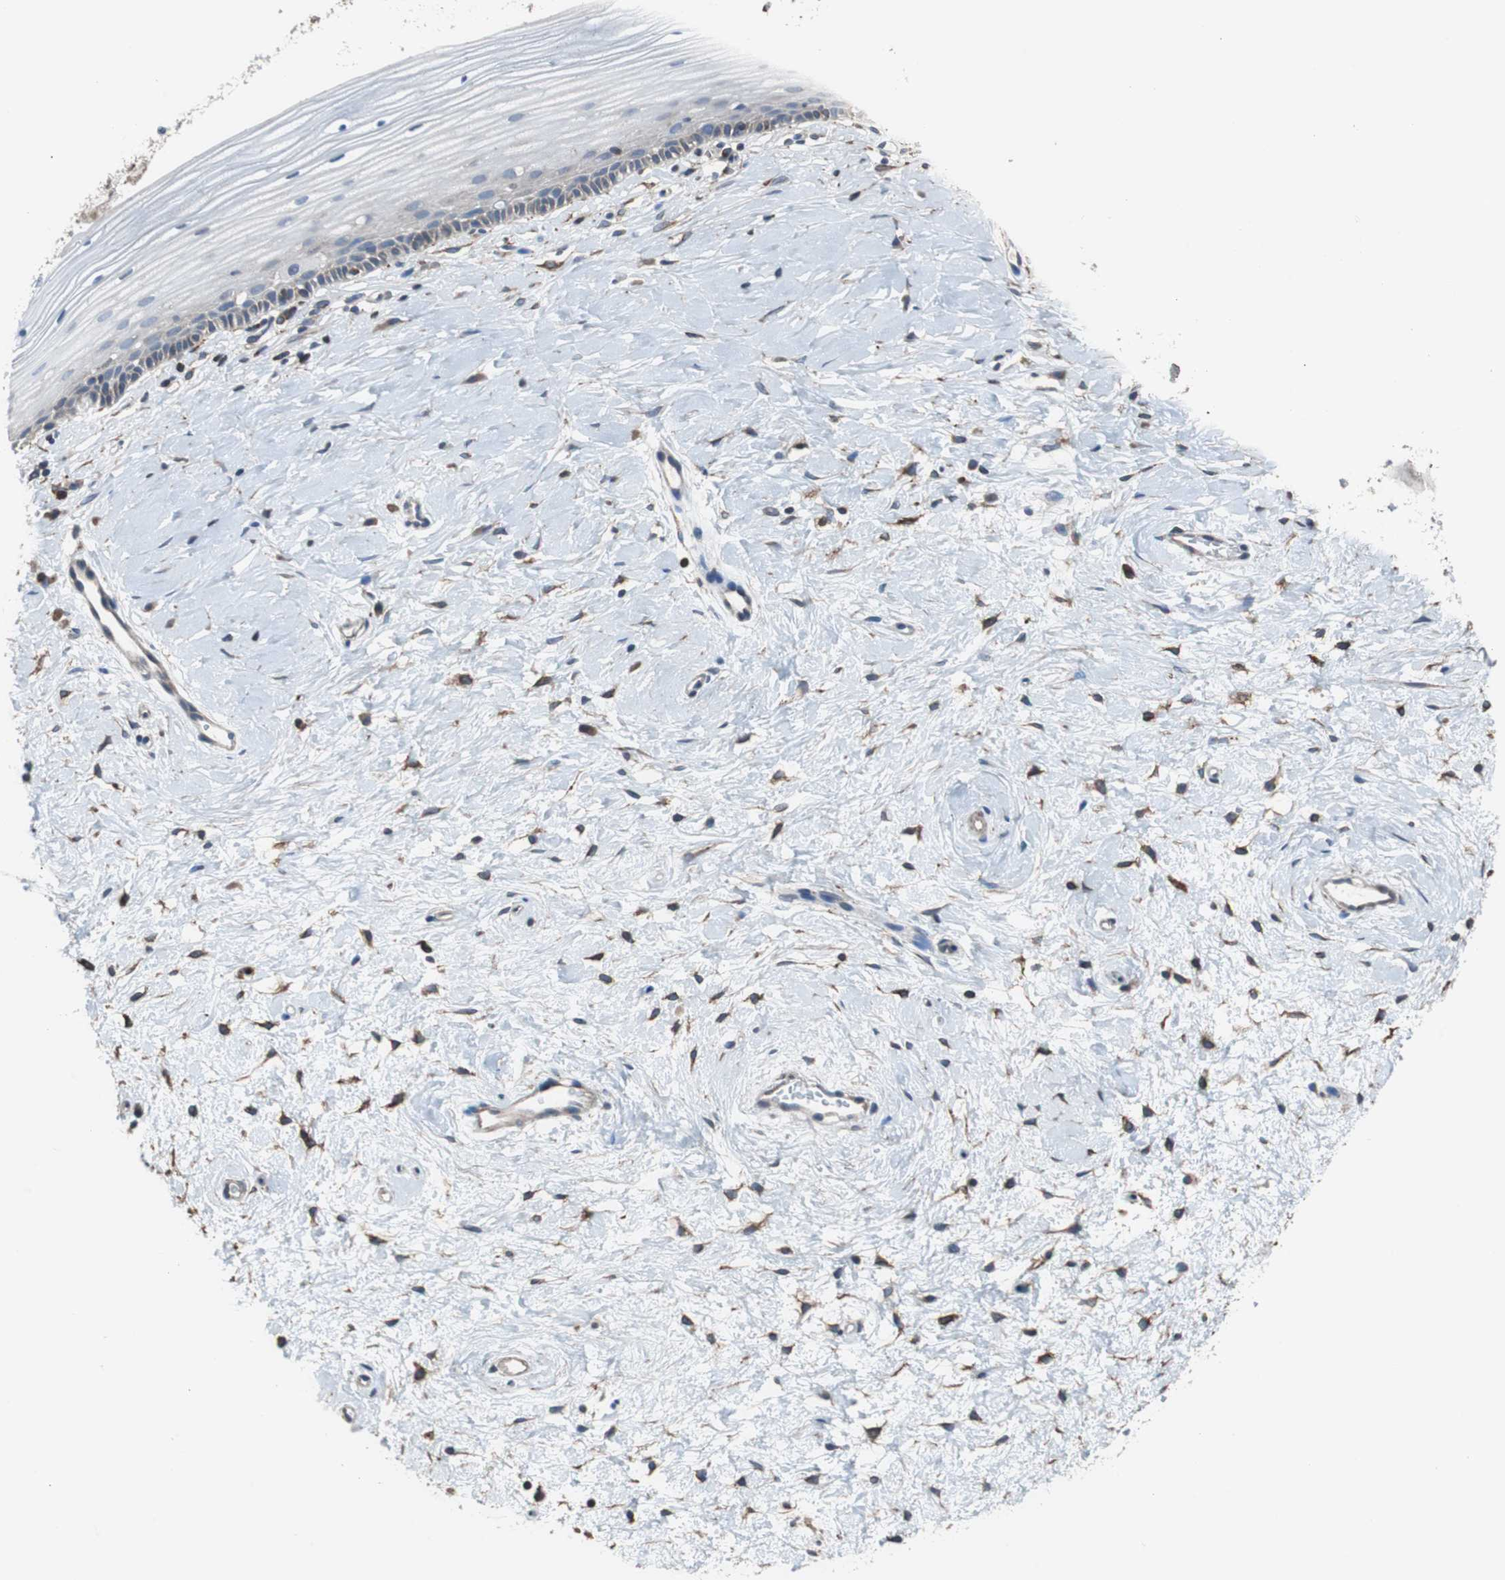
{"staining": {"intensity": "weak", "quantity": ">75%", "location": "cytoplasmic/membranous"}, "tissue": "cervix", "cell_type": "Glandular cells", "image_type": "normal", "snomed": [{"axis": "morphology", "description": "Normal tissue, NOS"}, {"axis": "topography", "description": "Cervix"}], "caption": "Human cervix stained with a brown dye exhibits weak cytoplasmic/membranous positive expression in approximately >75% of glandular cells.", "gene": "PBXIP1", "patient": {"sex": "female", "age": 39}}